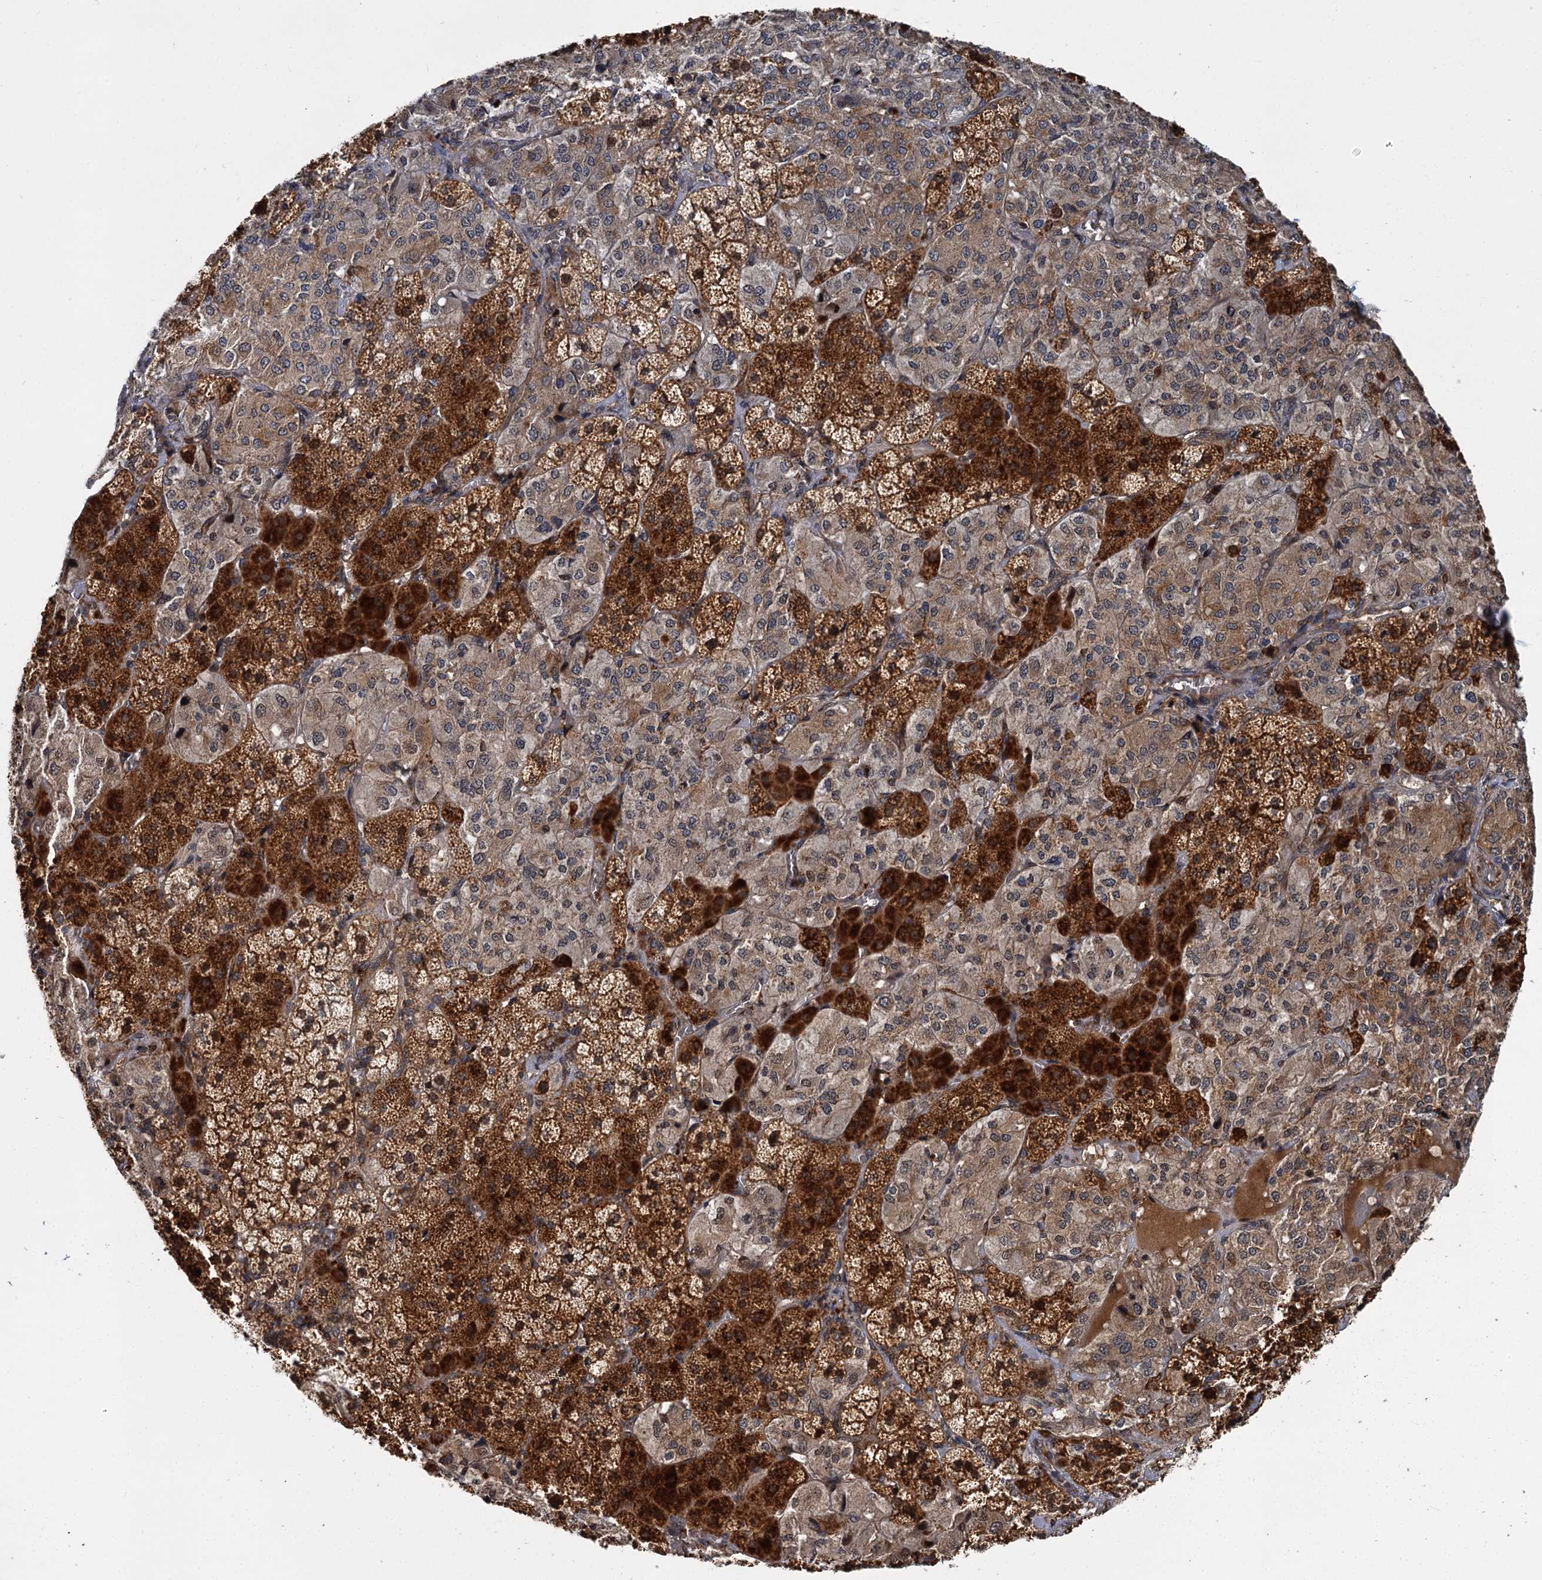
{"staining": {"intensity": "strong", "quantity": "25%-75%", "location": "cytoplasmic/membranous"}, "tissue": "adrenal gland", "cell_type": "Glandular cells", "image_type": "normal", "snomed": [{"axis": "morphology", "description": "Normal tissue, NOS"}, {"axis": "topography", "description": "Adrenal gland"}], "caption": "The image reveals staining of unremarkable adrenal gland, revealing strong cytoplasmic/membranous protein staining (brown color) within glandular cells. The staining was performed using DAB (3,3'-diaminobenzidine), with brown indicating positive protein expression. Nuclei are stained blue with hematoxylin.", "gene": "APBA2", "patient": {"sex": "female", "age": 44}}